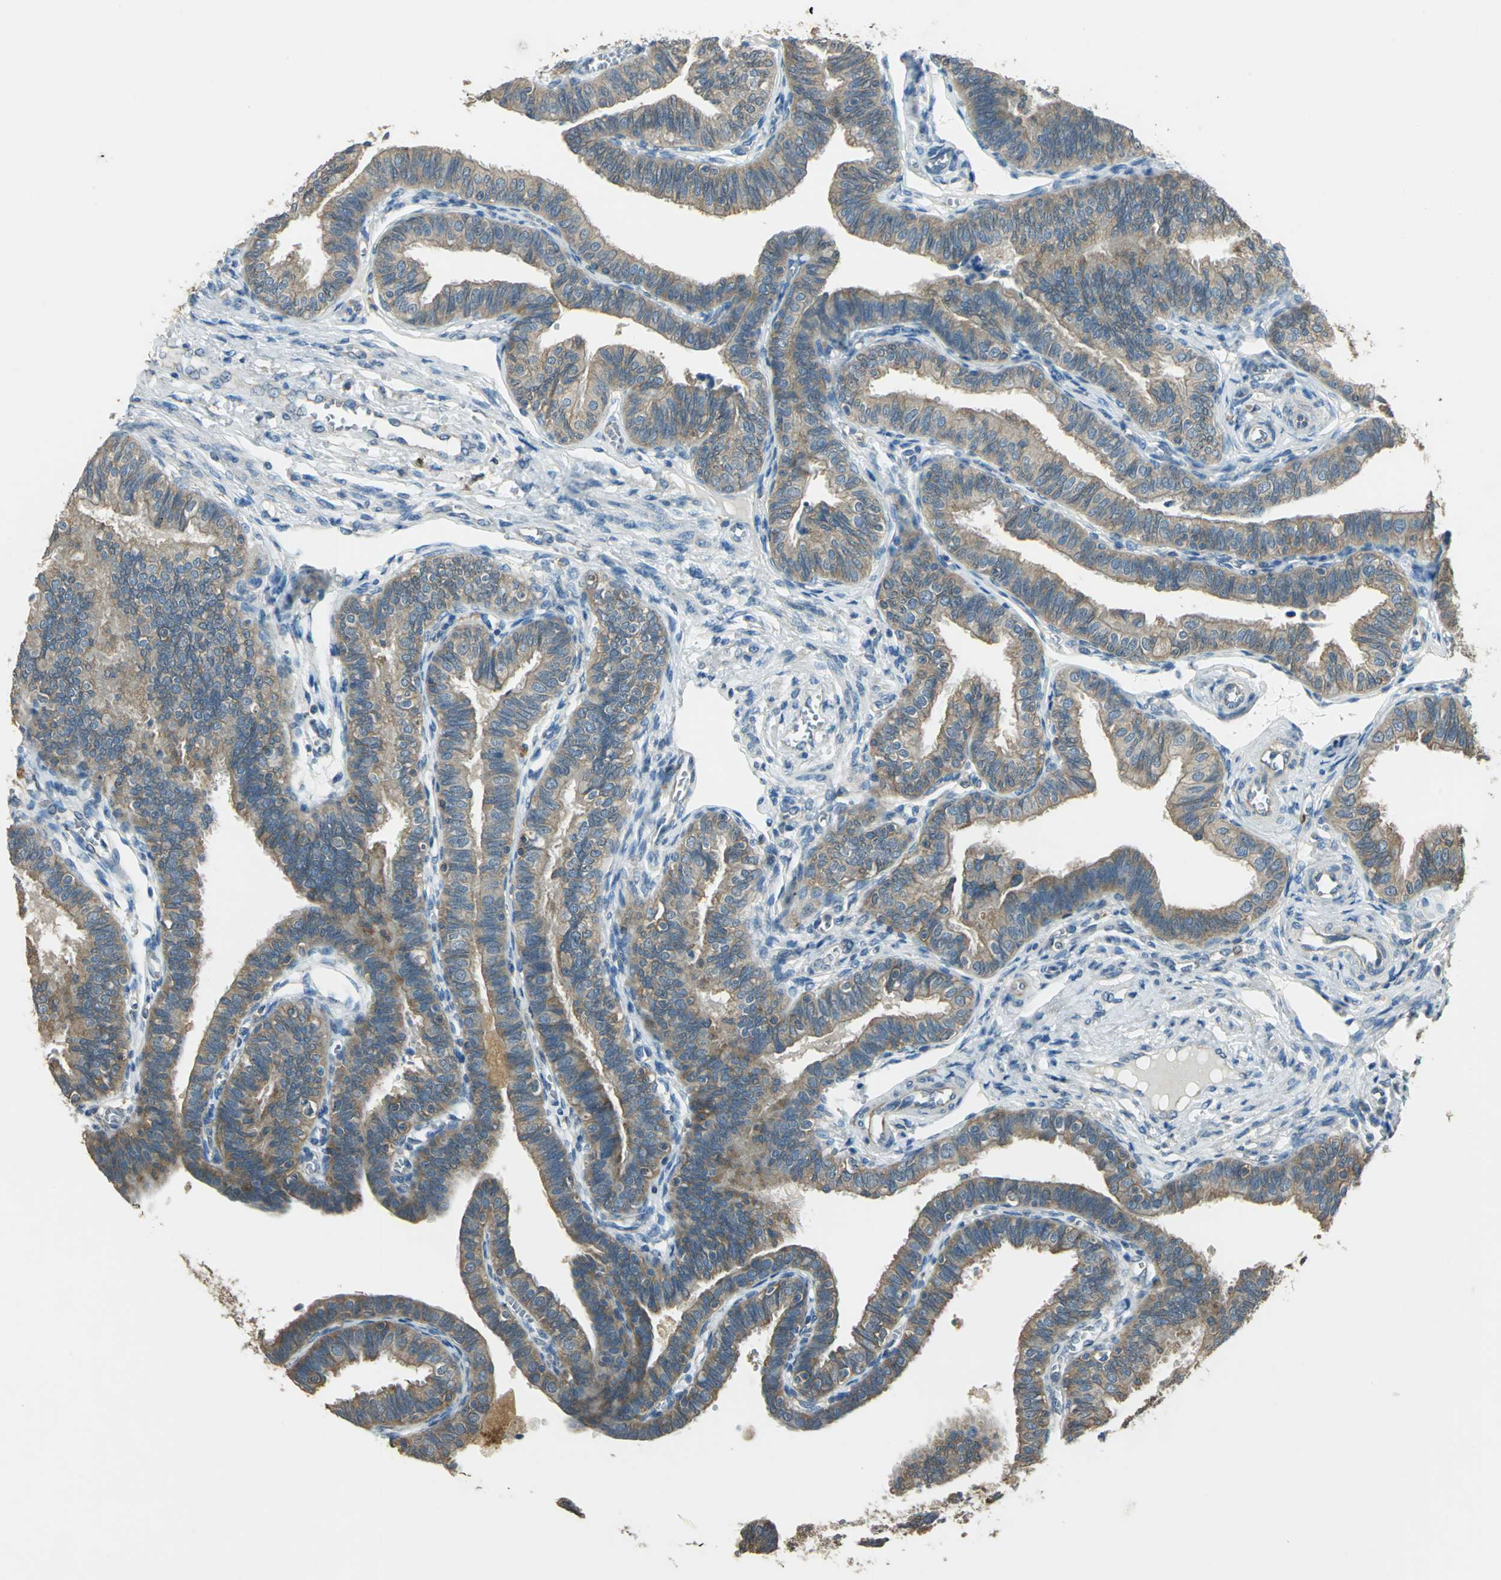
{"staining": {"intensity": "strong", "quantity": ">75%", "location": "cytoplasmic/membranous"}, "tissue": "fallopian tube", "cell_type": "Glandular cells", "image_type": "normal", "snomed": [{"axis": "morphology", "description": "Normal tissue, NOS"}, {"axis": "topography", "description": "Fallopian tube"}], "caption": "Brown immunohistochemical staining in benign human fallopian tube displays strong cytoplasmic/membranous positivity in about >75% of glandular cells.", "gene": "SHC2", "patient": {"sex": "female", "age": 46}}